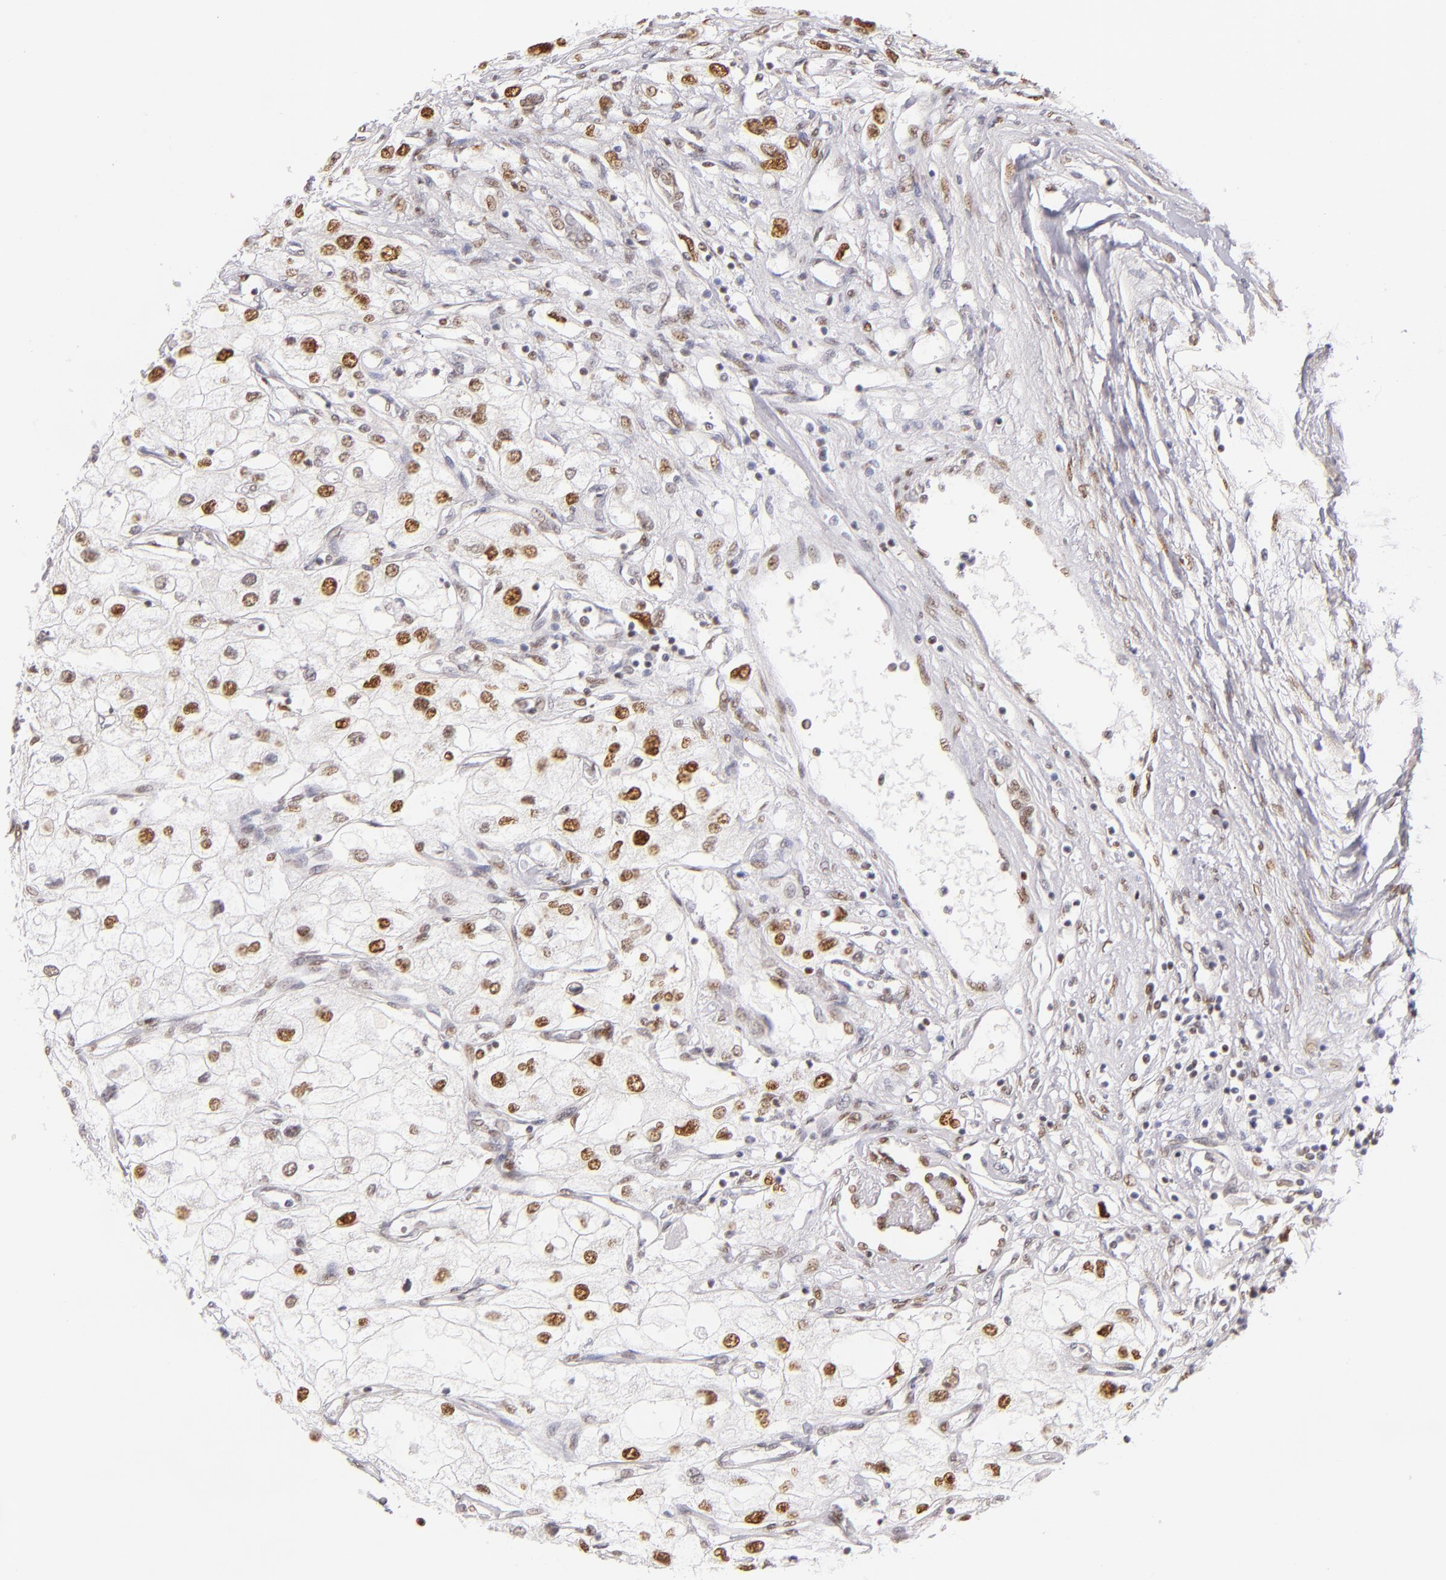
{"staining": {"intensity": "moderate", "quantity": ">75%", "location": "nuclear"}, "tissue": "renal cancer", "cell_type": "Tumor cells", "image_type": "cancer", "snomed": [{"axis": "morphology", "description": "Adenocarcinoma, NOS"}, {"axis": "topography", "description": "Kidney"}], "caption": "A photomicrograph of human renal cancer stained for a protein demonstrates moderate nuclear brown staining in tumor cells.", "gene": "NCOR2", "patient": {"sex": "male", "age": 57}}